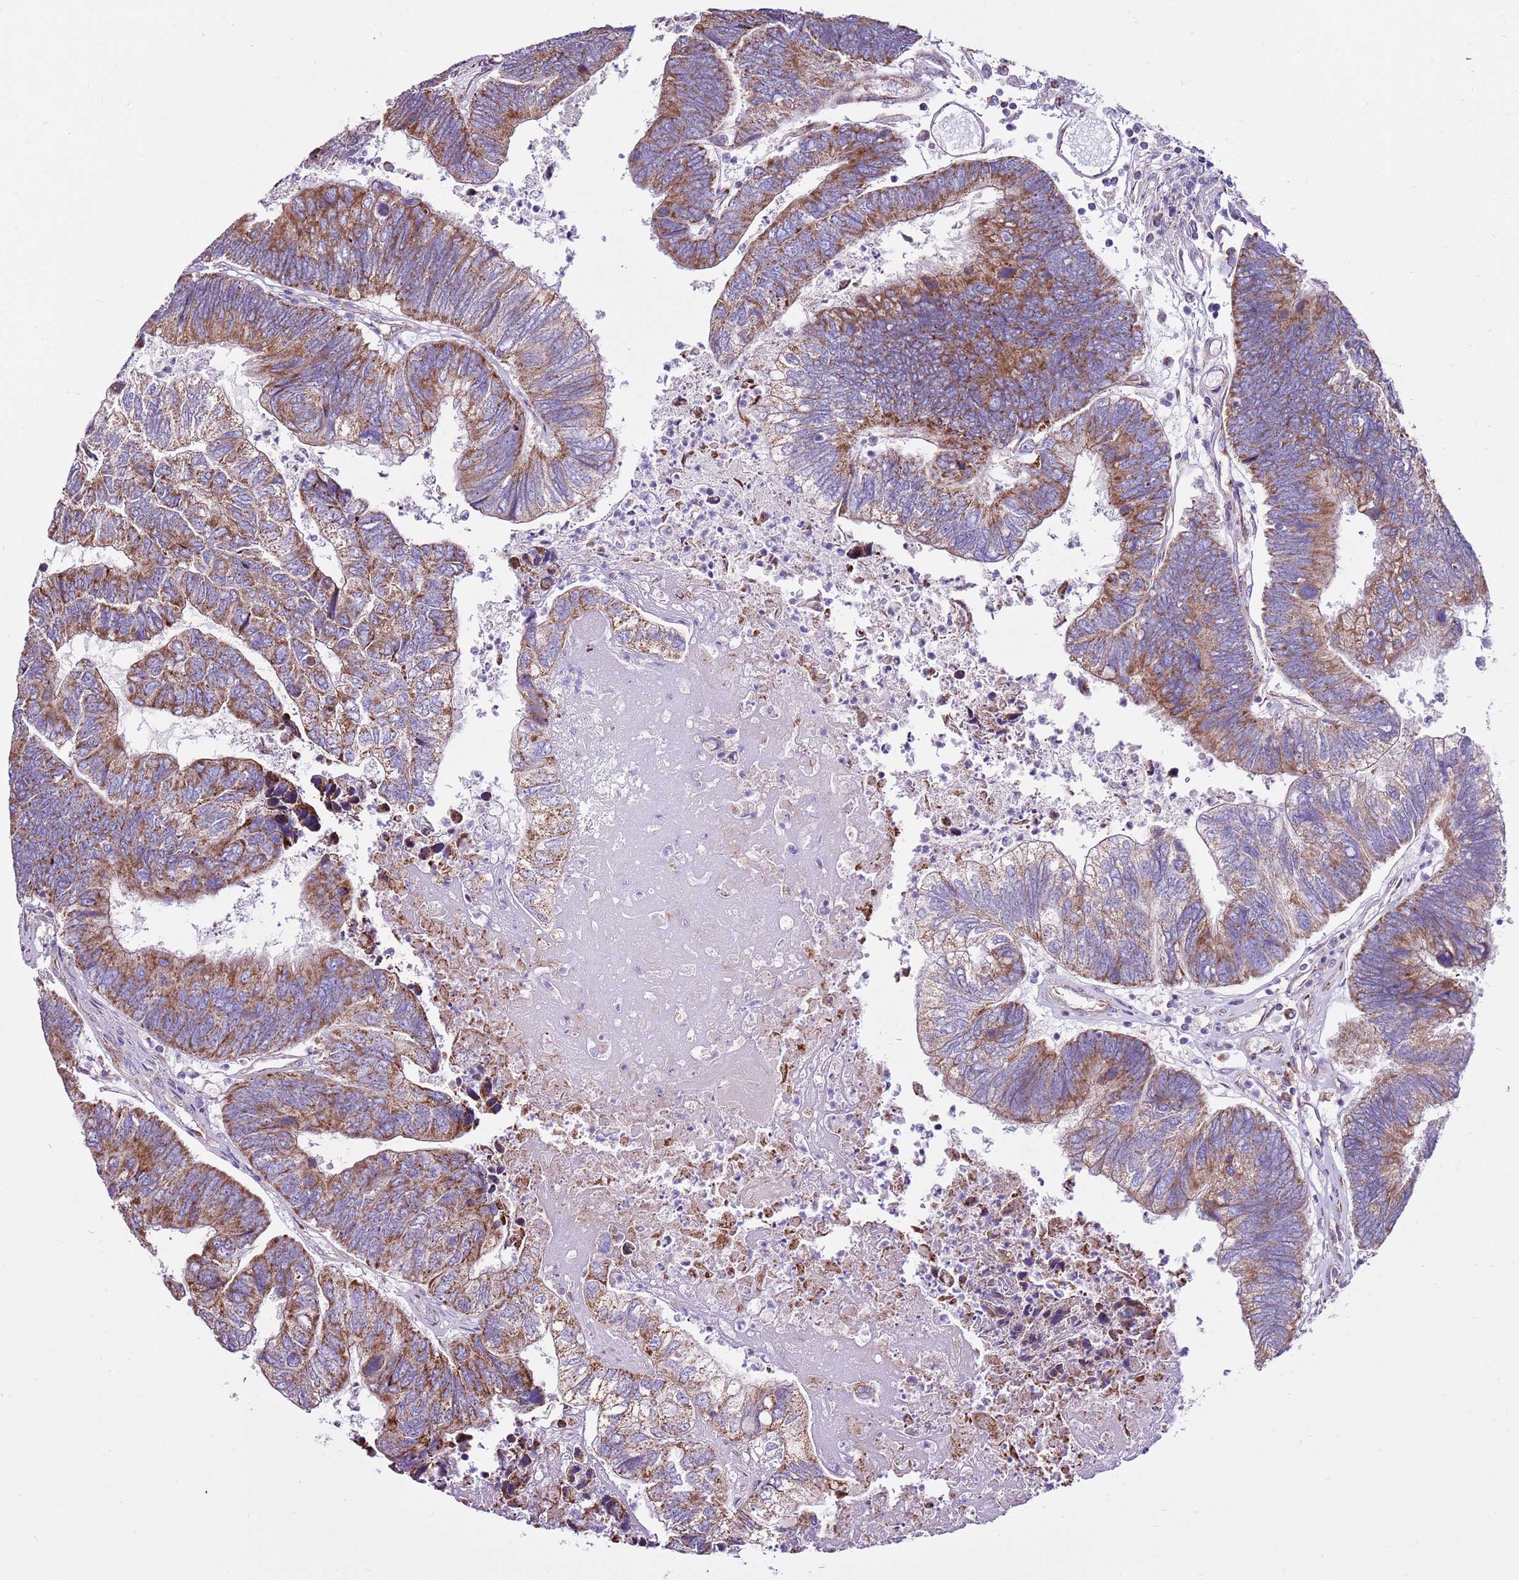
{"staining": {"intensity": "moderate", "quantity": ">75%", "location": "cytoplasmic/membranous"}, "tissue": "colorectal cancer", "cell_type": "Tumor cells", "image_type": "cancer", "snomed": [{"axis": "morphology", "description": "Adenocarcinoma, NOS"}, {"axis": "topography", "description": "Colon"}], "caption": "Colorectal cancer (adenocarcinoma) stained for a protein (brown) reveals moderate cytoplasmic/membranous positive positivity in approximately >75% of tumor cells.", "gene": "HECTD4", "patient": {"sex": "female", "age": 67}}